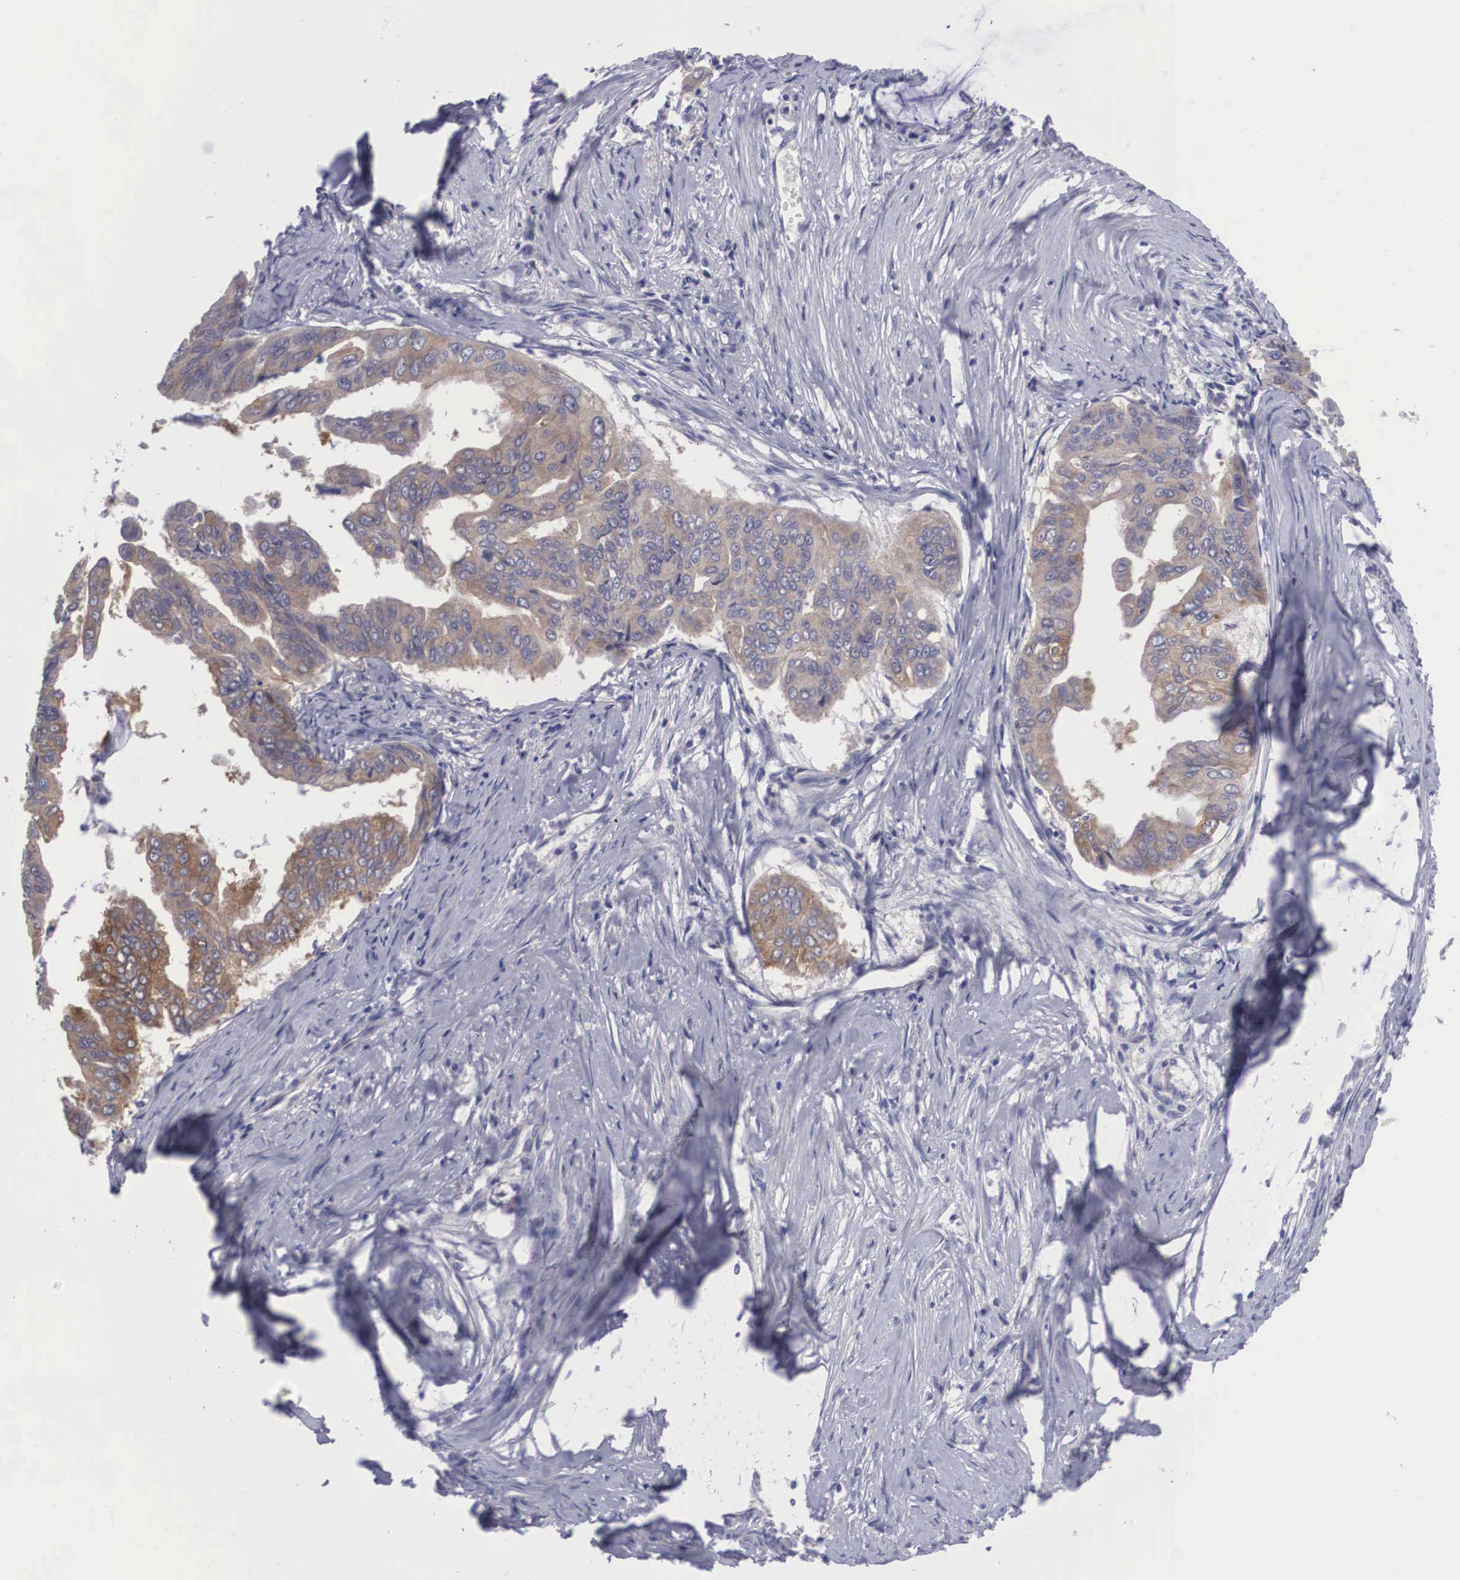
{"staining": {"intensity": "weak", "quantity": ">75%", "location": "cytoplasmic/membranous"}, "tissue": "stomach cancer", "cell_type": "Tumor cells", "image_type": "cancer", "snomed": [{"axis": "morphology", "description": "Adenocarcinoma, NOS"}, {"axis": "topography", "description": "Stomach, upper"}], "caption": "Immunohistochemical staining of human stomach cancer (adenocarcinoma) shows low levels of weak cytoplasmic/membranous protein staining in approximately >75% of tumor cells. (Stains: DAB in brown, nuclei in blue, Microscopy: brightfield microscopy at high magnification).", "gene": "GRIPAP1", "patient": {"sex": "male", "age": 80}}